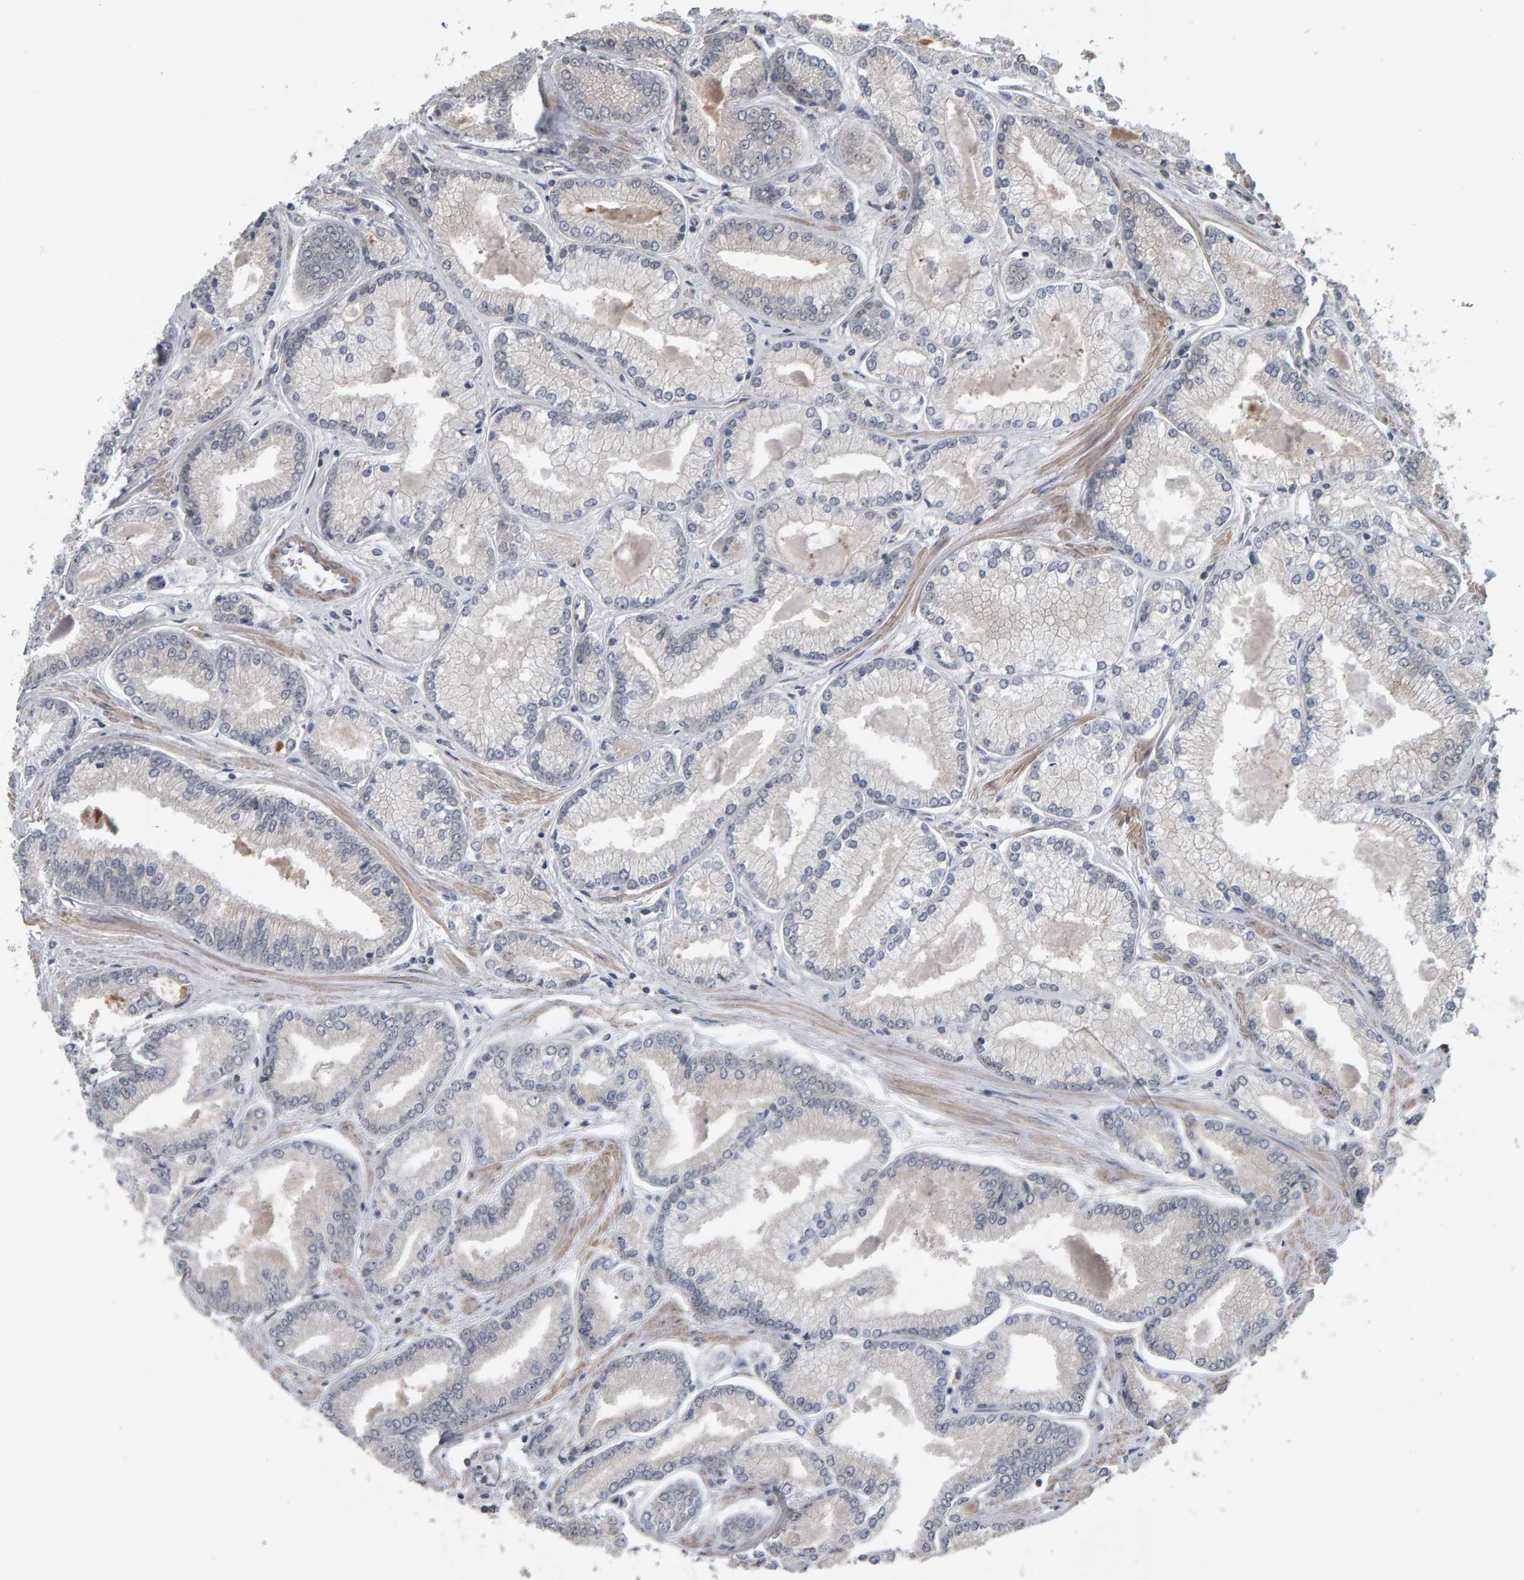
{"staining": {"intensity": "negative", "quantity": "none", "location": "none"}, "tissue": "prostate cancer", "cell_type": "Tumor cells", "image_type": "cancer", "snomed": [{"axis": "morphology", "description": "Adenocarcinoma, Low grade"}, {"axis": "topography", "description": "Prostate"}], "caption": "Prostate cancer was stained to show a protein in brown. There is no significant expression in tumor cells.", "gene": "COASY", "patient": {"sex": "male", "age": 52}}